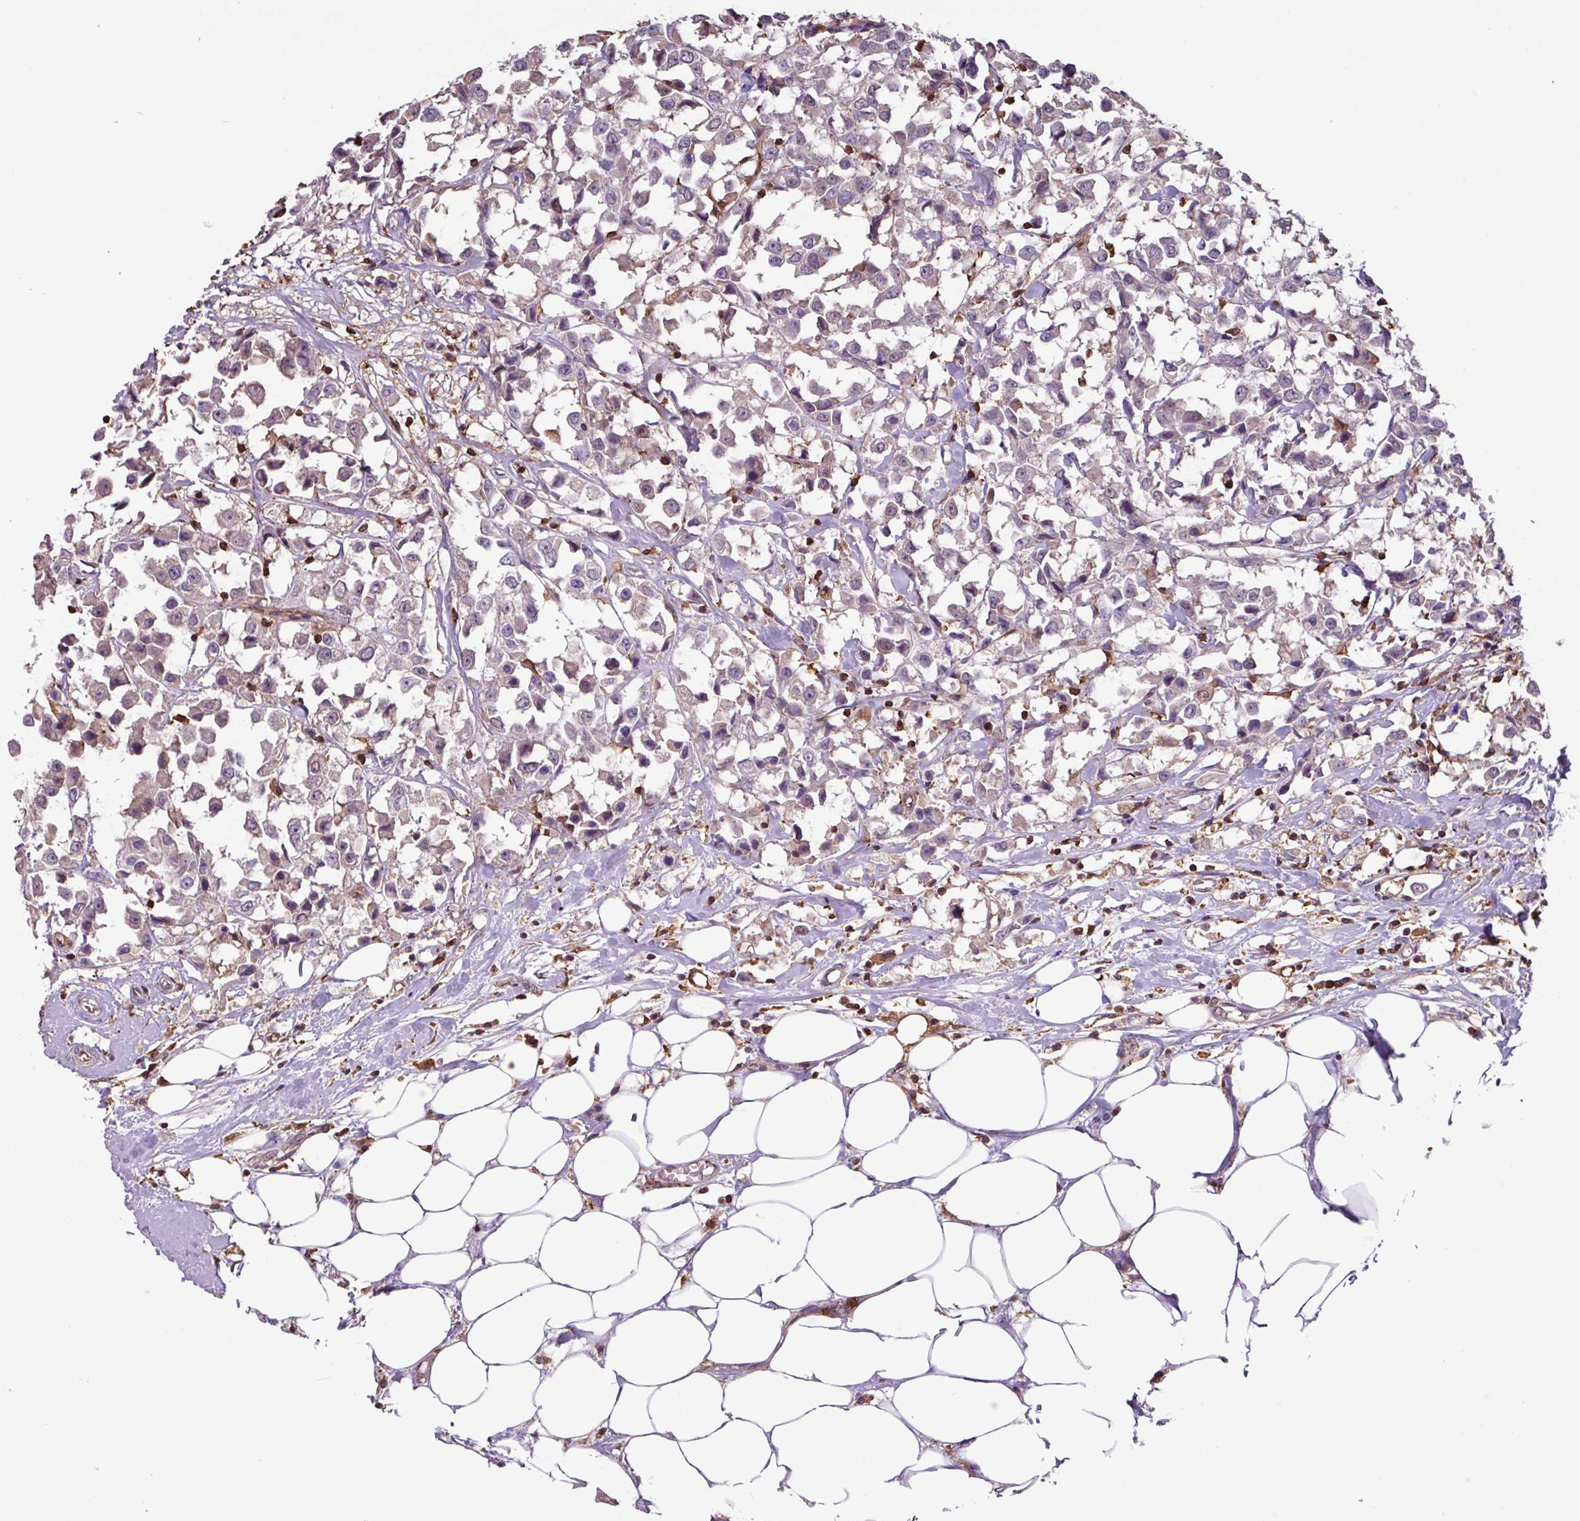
{"staining": {"intensity": "weak", "quantity": "<25%", "location": "cytoplasmic/membranous"}, "tissue": "breast cancer", "cell_type": "Tumor cells", "image_type": "cancer", "snomed": [{"axis": "morphology", "description": "Duct carcinoma"}, {"axis": "topography", "description": "Breast"}], "caption": "Infiltrating ductal carcinoma (breast) was stained to show a protein in brown. There is no significant staining in tumor cells.", "gene": "ARHGDIB", "patient": {"sex": "female", "age": 61}}